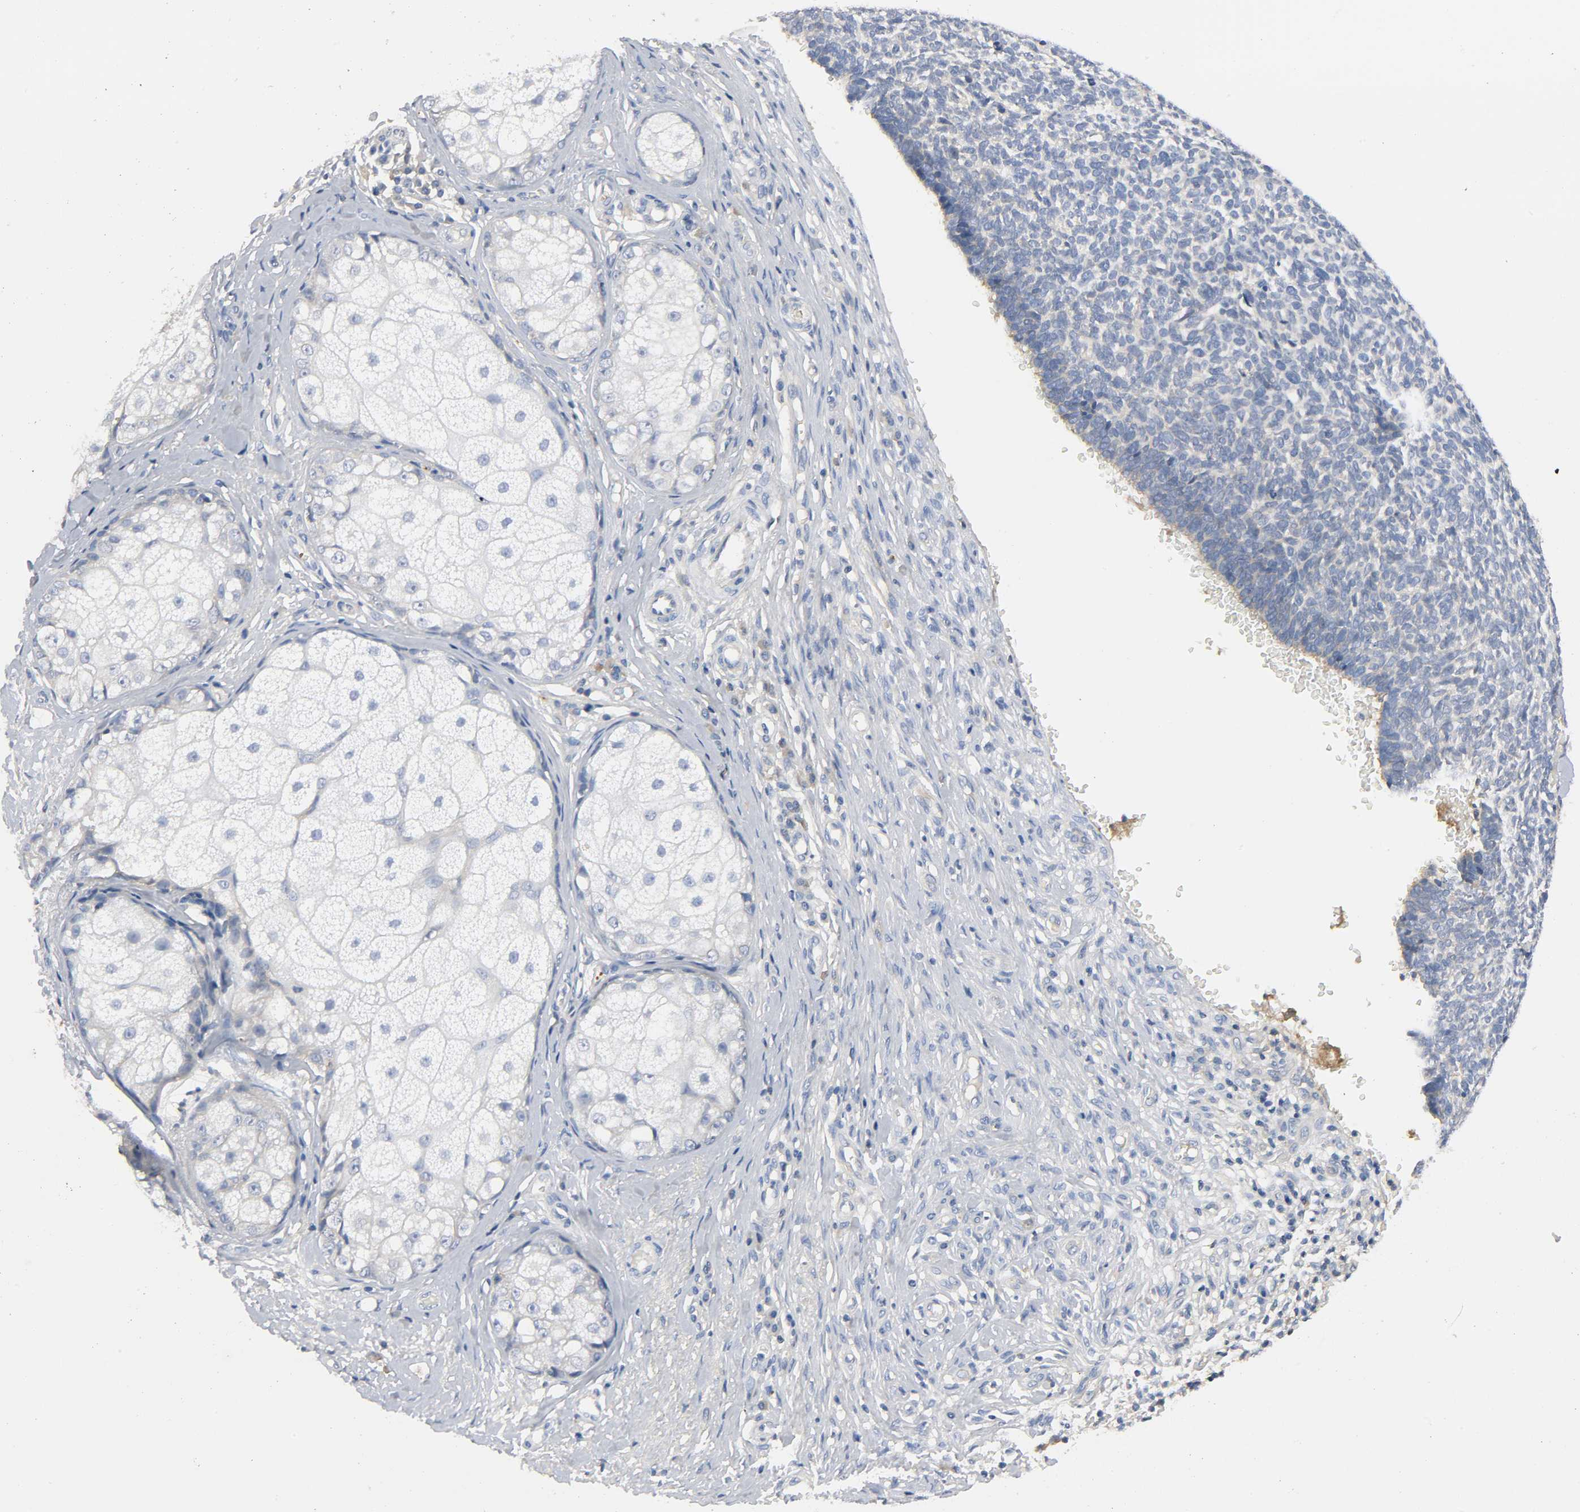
{"staining": {"intensity": "negative", "quantity": "none", "location": "none"}, "tissue": "skin cancer", "cell_type": "Tumor cells", "image_type": "cancer", "snomed": [{"axis": "morphology", "description": "Basal cell carcinoma"}, {"axis": "topography", "description": "Skin"}], "caption": "This image is of basal cell carcinoma (skin) stained with immunohistochemistry to label a protein in brown with the nuclei are counter-stained blue. There is no positivity in tumor cells. The staining was performed using DAB (3,3'-diaminobenzidine) to visualize the protein expression in brown, while the nuclei were stained in blue with hematoxylin (Magnification: 20x).", "gene": "SRC", "patient": {"sex": "male", "age": 87}}